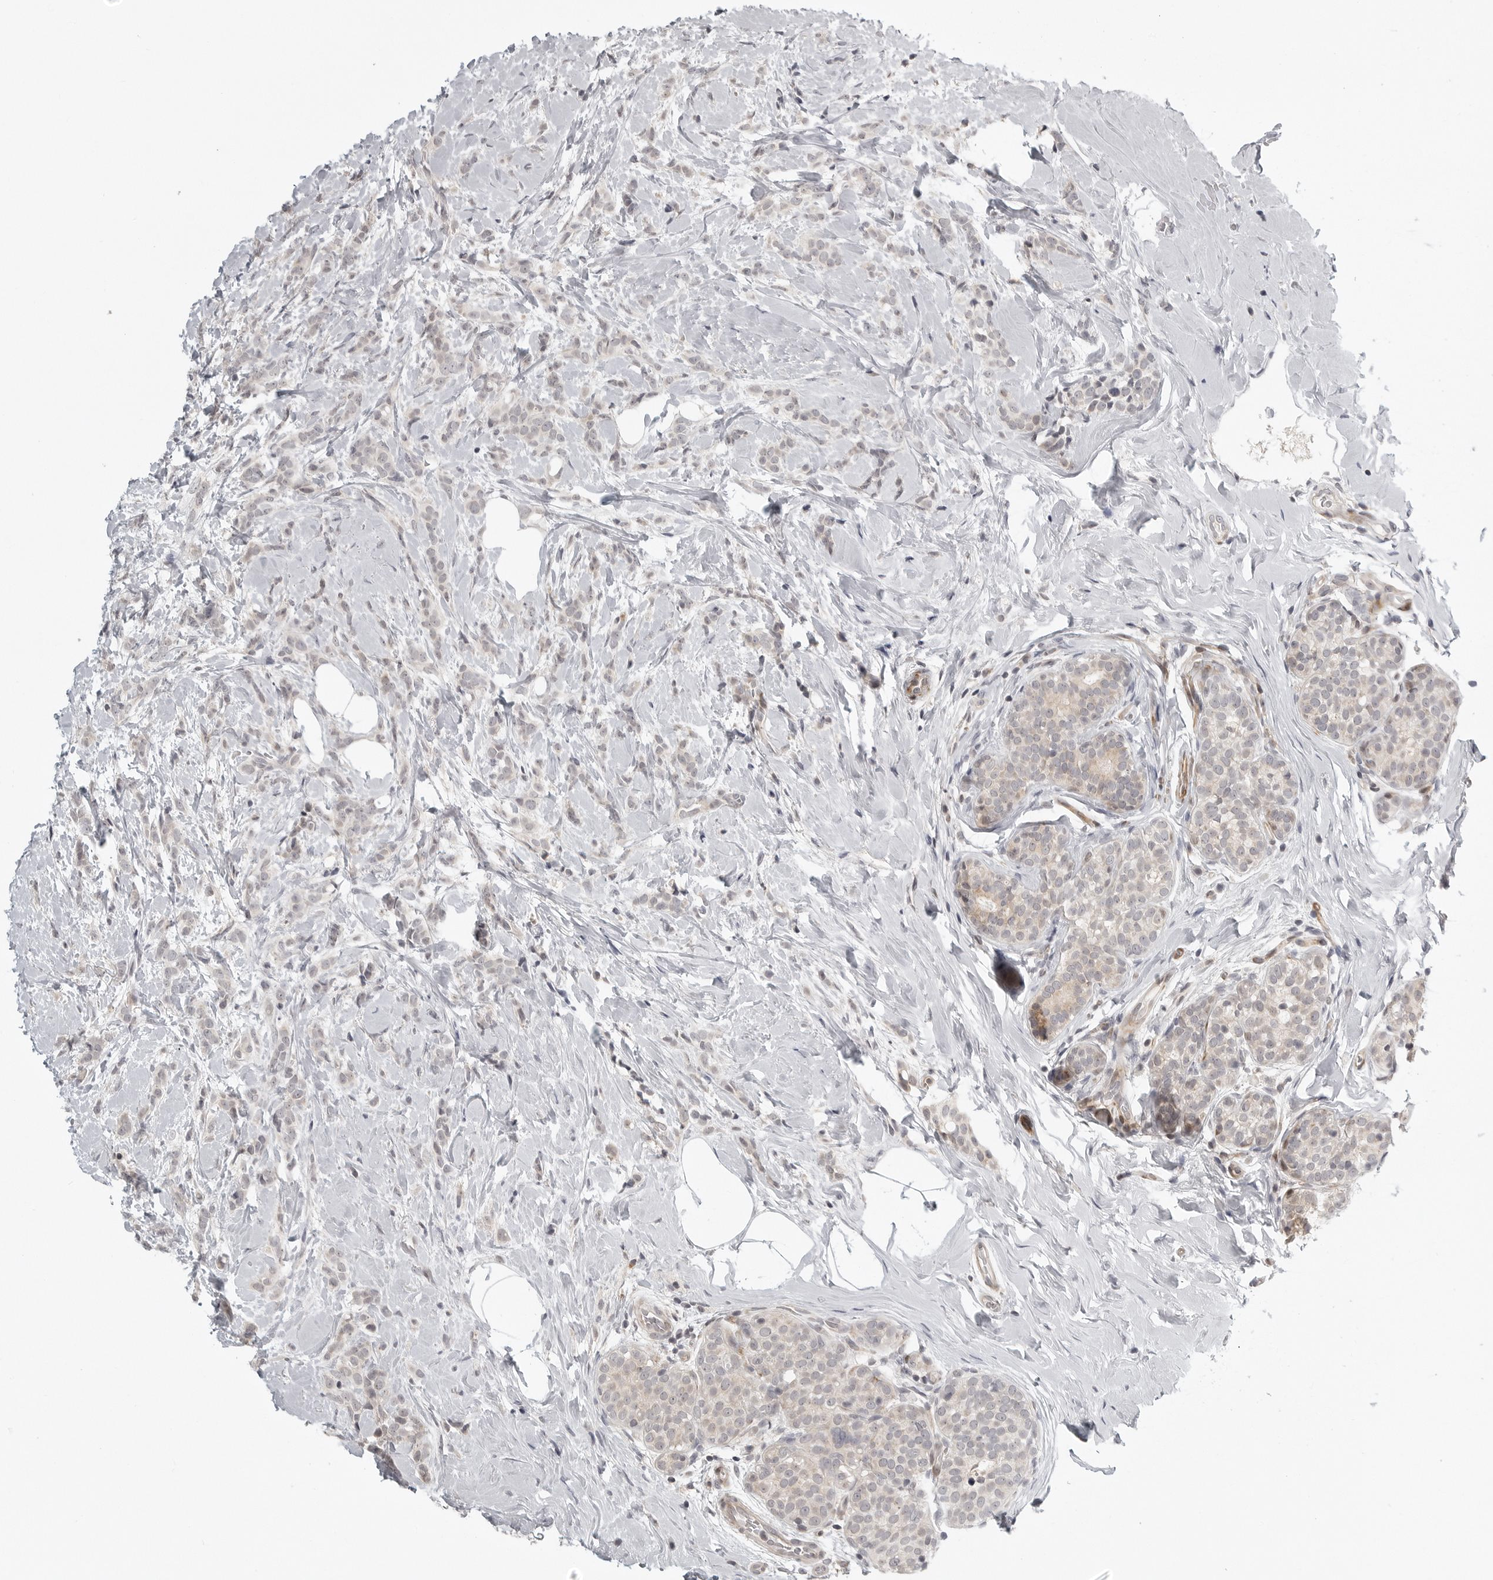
{"staining": {"intensity": "negative", "quantity": "none", "location": "none"}, "tissue": "breast cancer", "cell_type": "Tumor cells", "image_type": "cancer", "snomed": [{"axis": "morphology", "description": "Lobular carcinoma, in situ"}, {"axis": "morphology", "description": "Lobular carcinoma"}, {"axis": "topography", "description": "Breast"}], "caption": "A photomicrograph of lobular carcinoma in situ (breast) stained for a protein displays no brown staining in tumor cells.", "gene": "TUT4", "patient": {"sex": "female", "age": 41}}